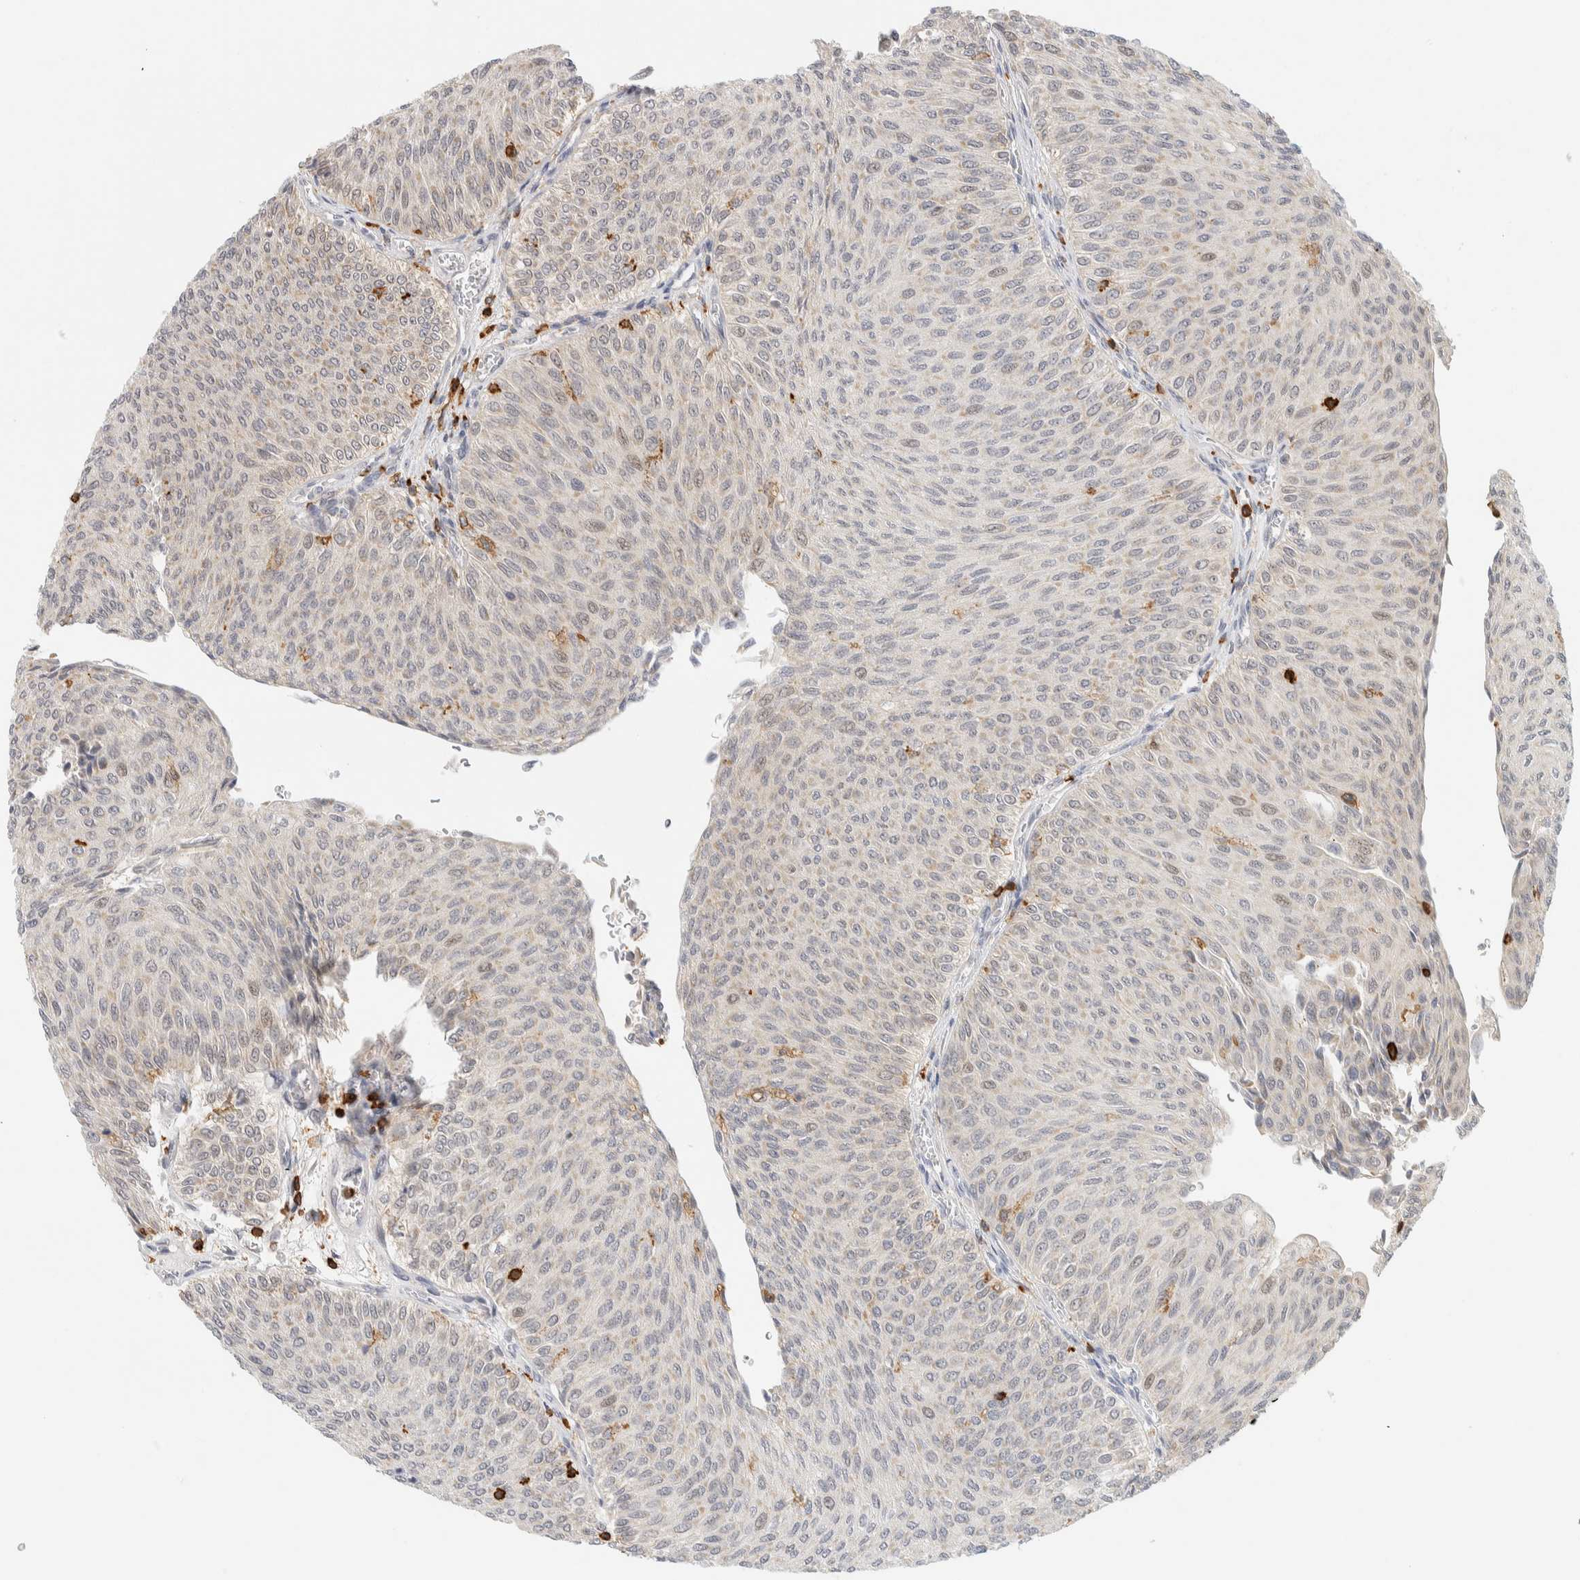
{"staining": {"intensity": "weak", "quantity": "<25%", "location": "cytoplasmic/membranous"}, "tissue": "urothelial cancer", "cell_type": "Tumor cells", "image_type": "cancer", "snomed": [{"axis": "morphology", "description": "Urothelial carcinoma, Low grade"}, {"axis": "topography", "description": "Urinary bladder"}], "caption": "Immunohistochemistry (IHC) histopathology image of urothelial cancer stained for a protein (brown), which displays no positivity in tumor cells.", "gene": "RUNDC1", "patient": {"sex": "male", "age": 78}}